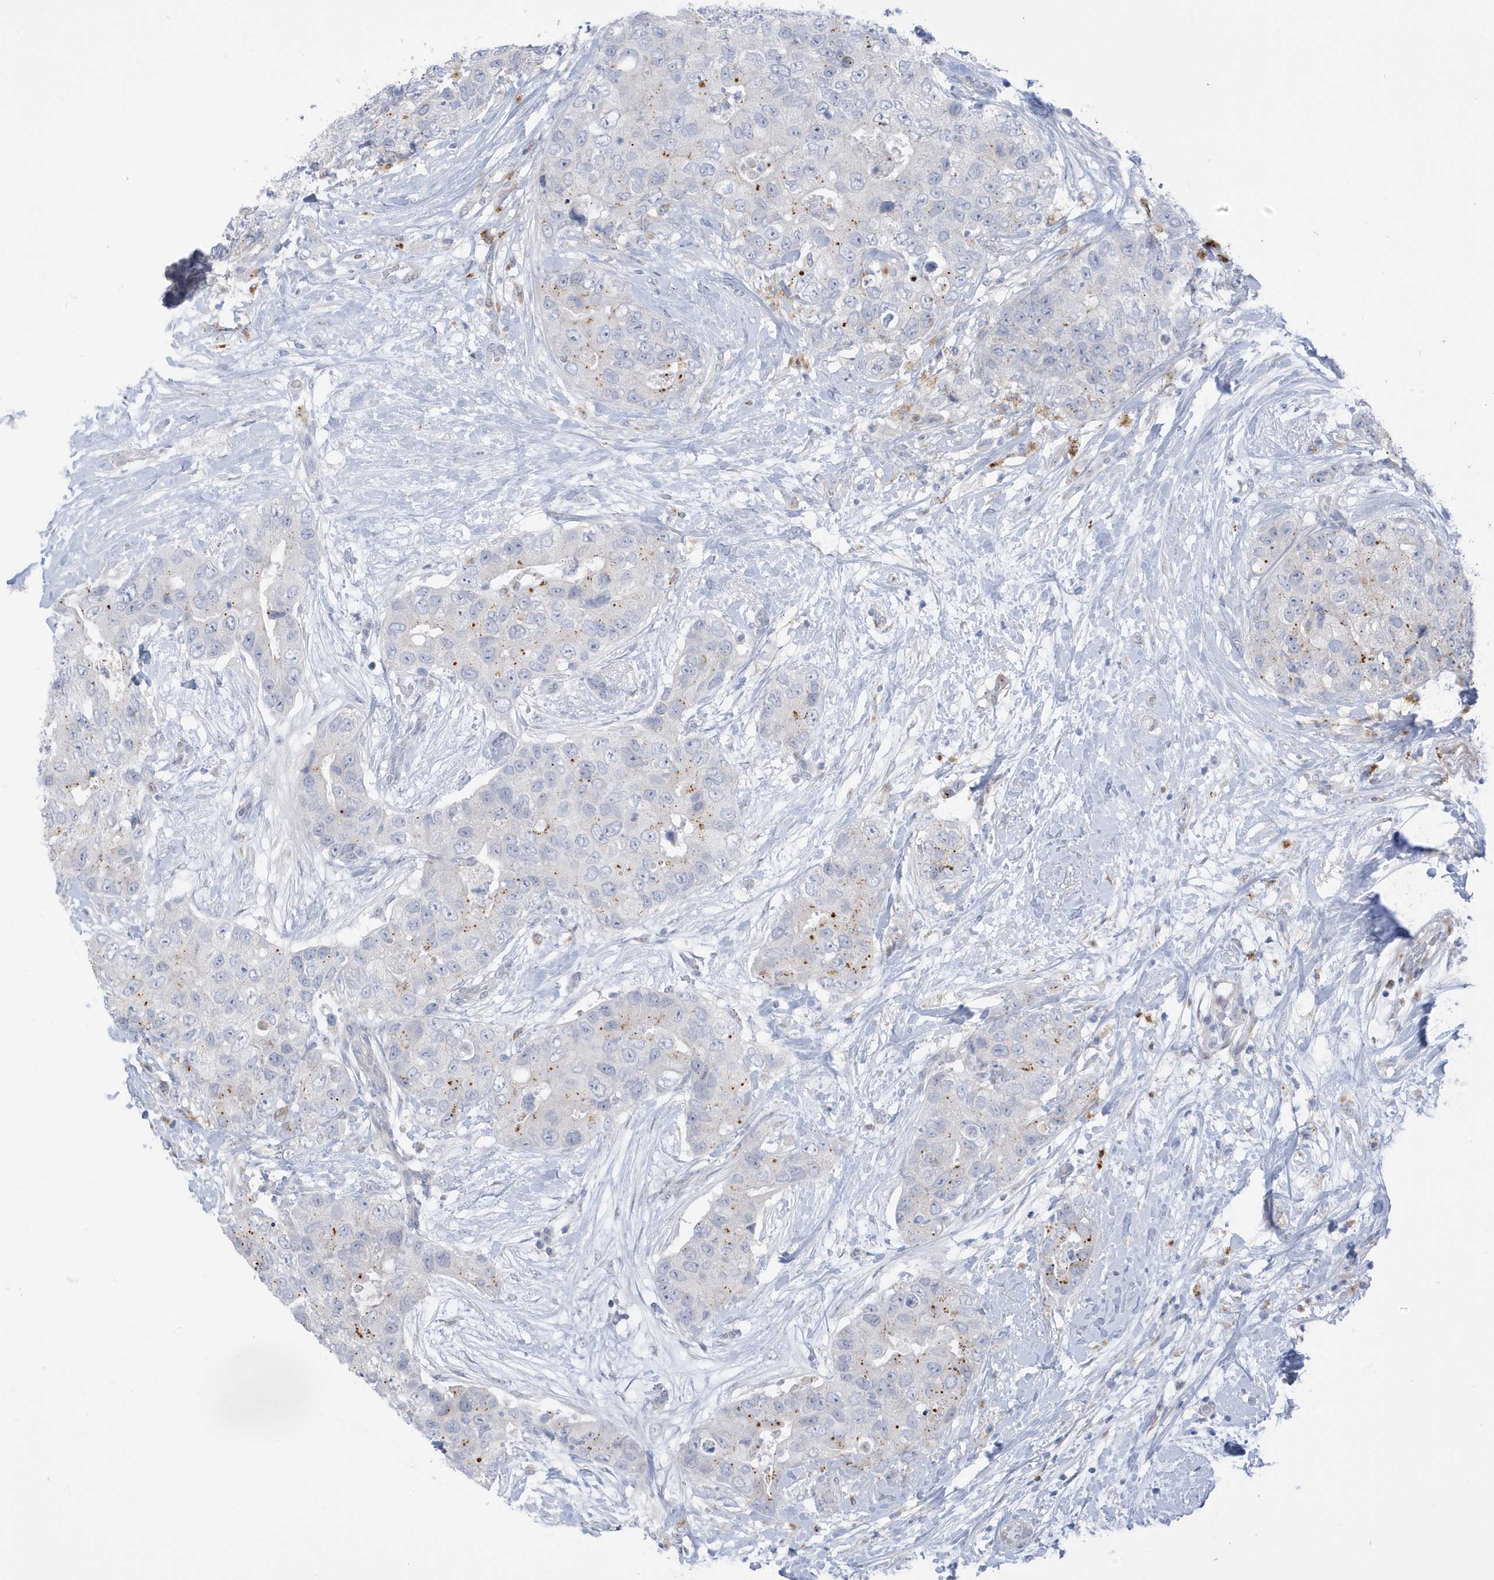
{"staining": {"intensity": "moderate", "quantity": "<25%", "location": "cytoplasmic/membranous"}, "tissue": "breast cancer", "cell_type": "Tumor cells", "image_type": "cancer", "snomed": [{"axis": "morphology", "description": "Duct carcinoma"}, {"axis": "topography", "description": "Breast"}], "caption": "Brown immunohistochemical staining in breast cancer reveals moderate cytoplasmic/membranous staining in approximately <25% of tumor cells.", "gene": "PERM1", "patient": {"sex": "female", "age": 62}}